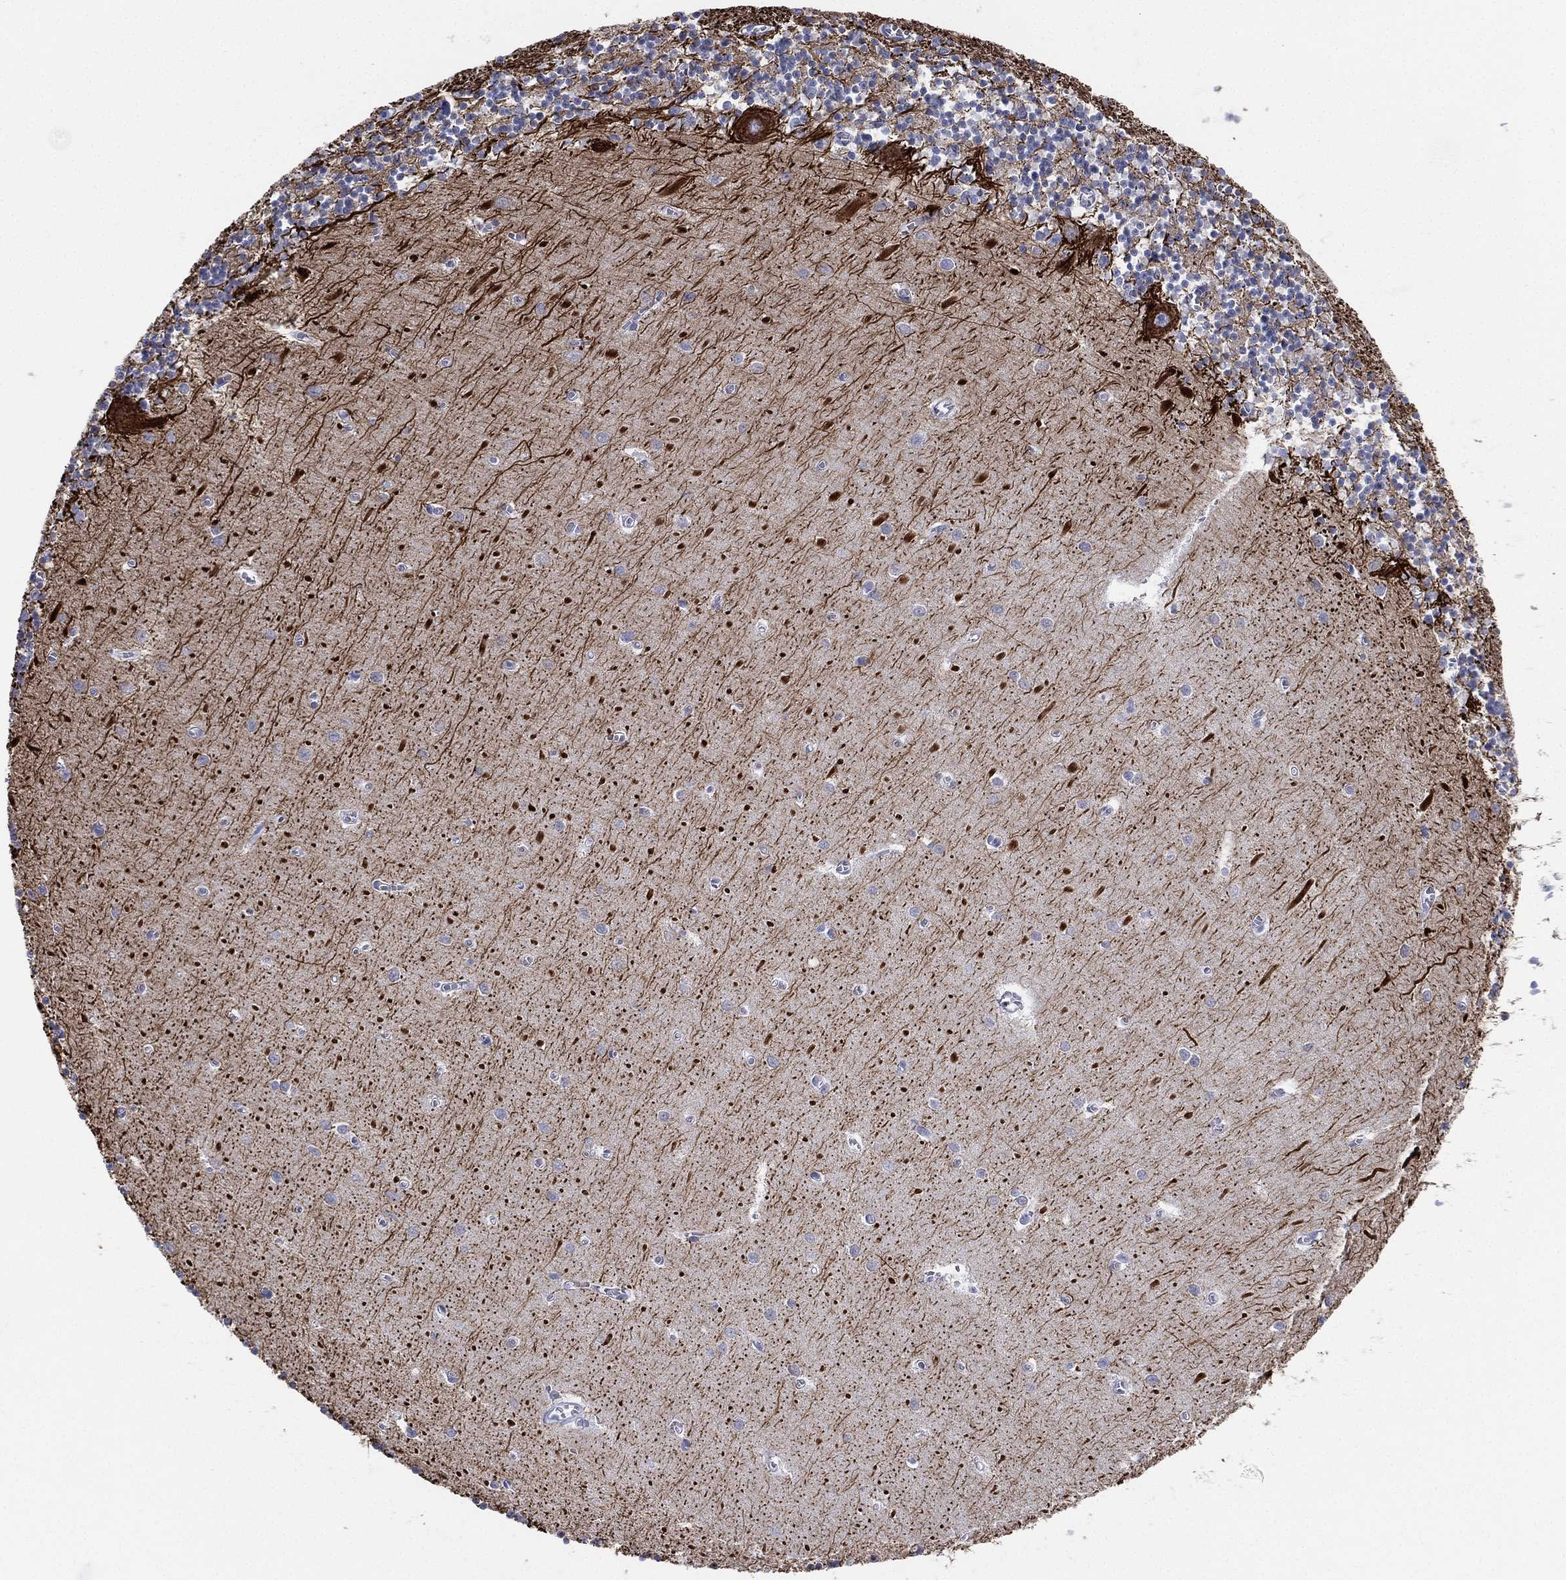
{"staining": {"intensity": "negative", "quantity": "none", "location": "none"}, "tissue": "cerebellum", "cell_type": "Cells in granular layer", "image_type": "normal", "snomed": [{"axis": "morphology", "description": "Normal tissue, NOS"}, {"axis": "topography", "description": "Cerebellum"}], "caption": "The image reveals no significant positivity in cells in granular layer of cerebellum. (Stains: DAB (3,3'-diaminobenzidine) IHC with hematoxylin counter stain, Microscopy: brightfield microscopy at high magnification).", "gene": "INA", "patient": {"sex": "female", "age": 64}}